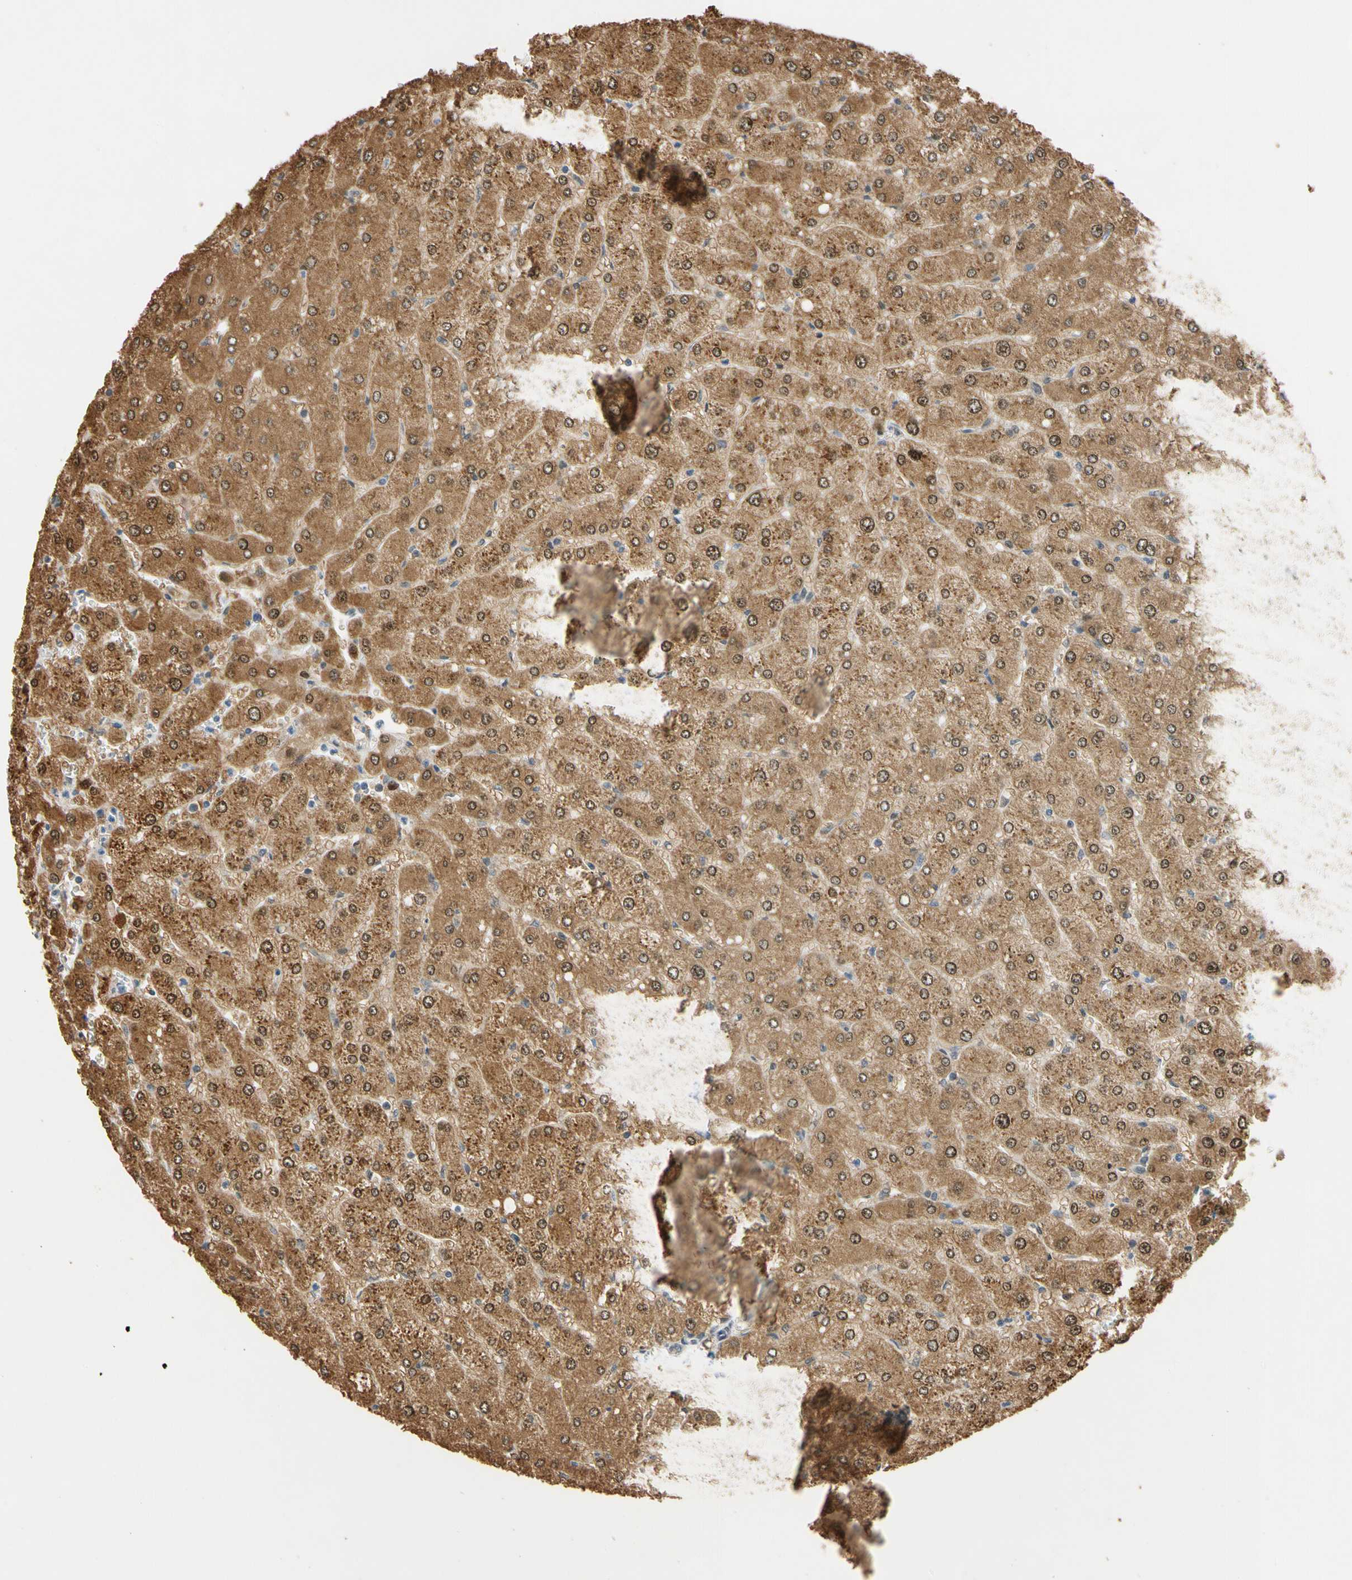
{"staining": {"intensity": "moderate", "quantity": ">75%", "location": "cytoplasmic/membranous"}, "tissue": "liver", "cell_type": "Cholangiocytes", "image_type": "normal", "snomed": [{"axis": "morphology", "description": "Normal tissue, NOS"}, {"axis": "topography", "description": "Liver"}], "caption": "Immunohistochemical staining of benign liver shows medium levels of moderate cytoplasmic/membranous expression in approximately >75% of cholangiocytes. (DAB (3,3'-diaminobenzidine) = brown stain, brightfield microscopy at high magnification).", "gene": "RIOX2", "patient": {"sex": "male", "age": 55}}